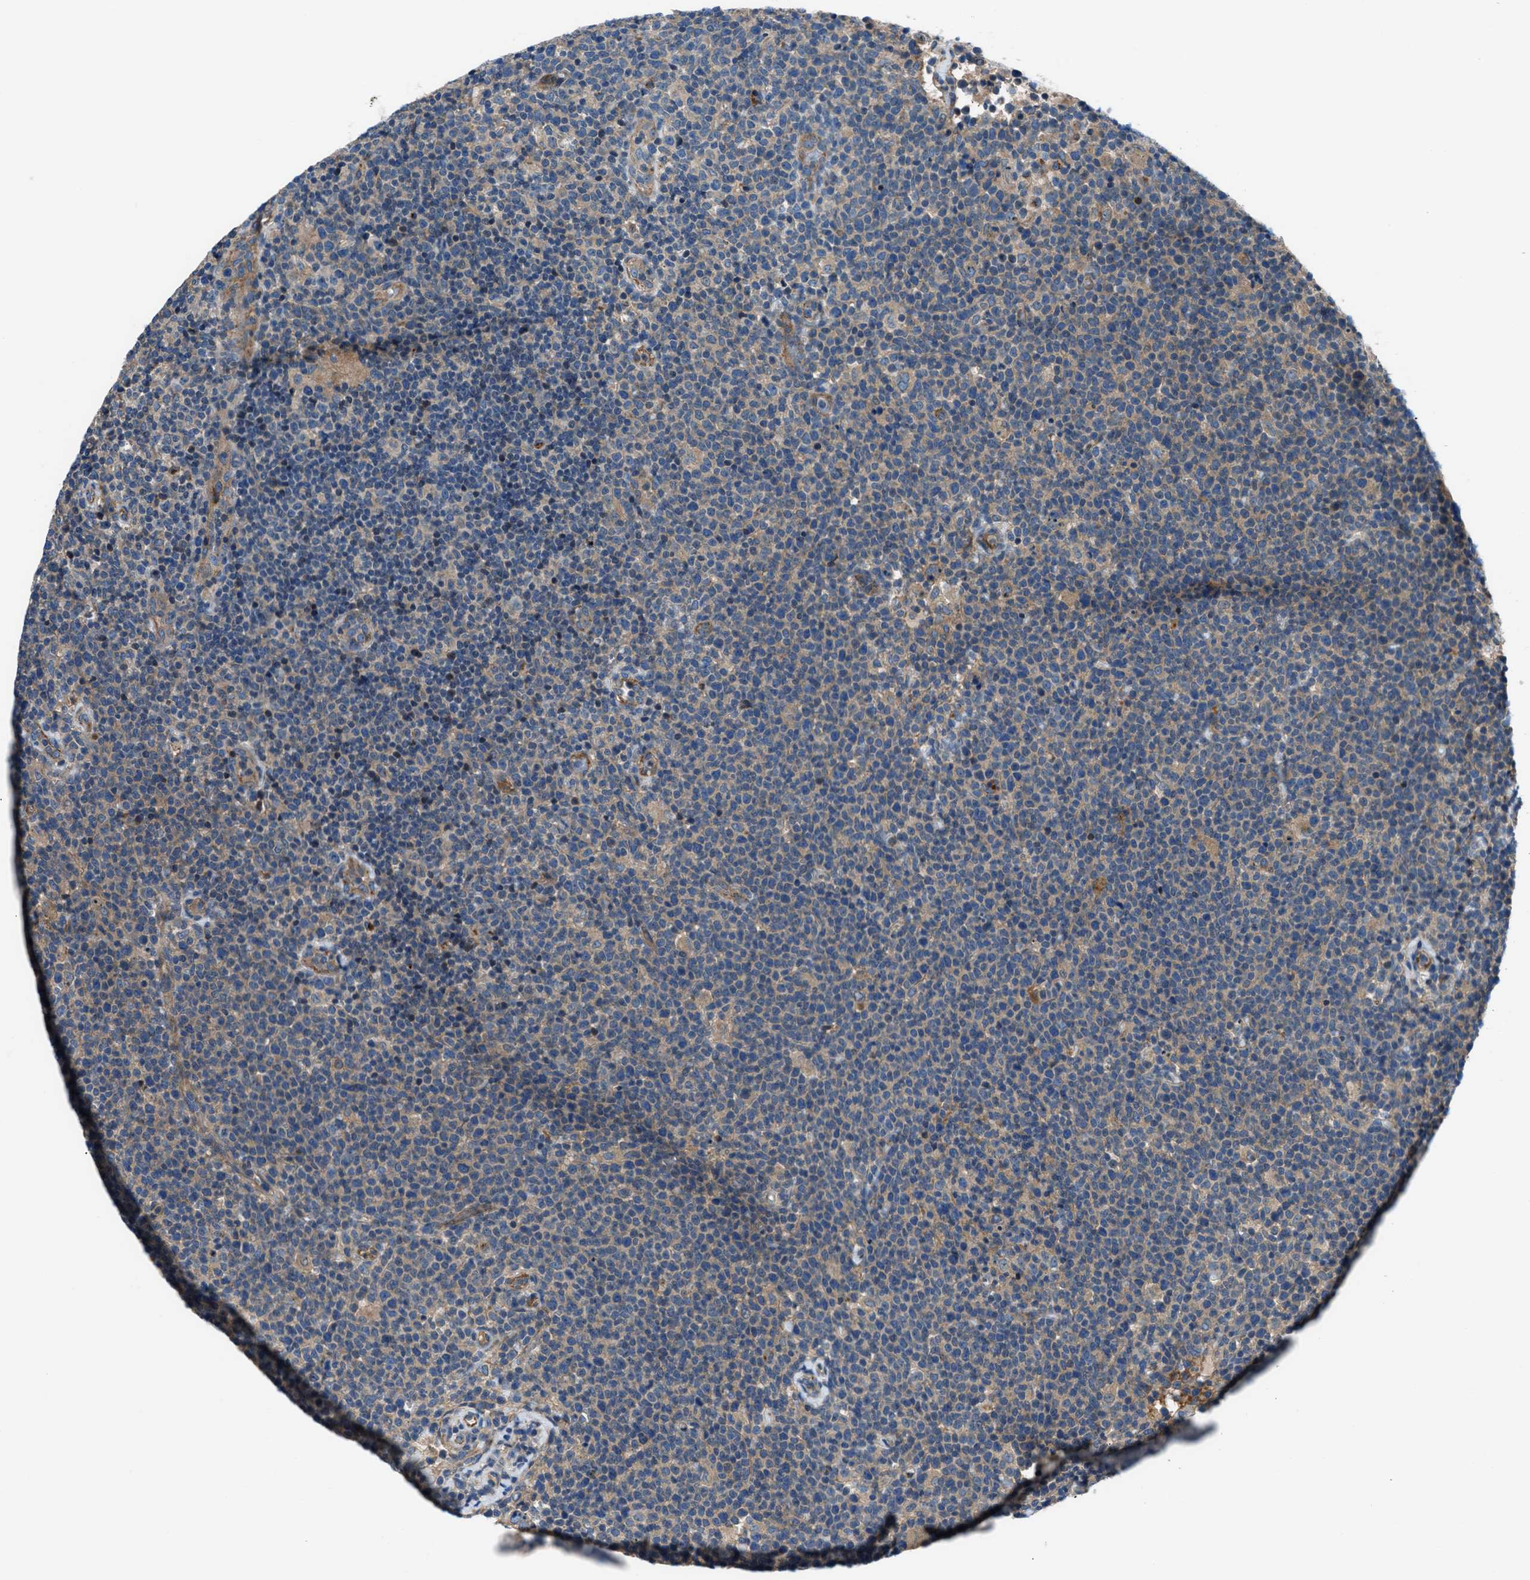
{"staining": {"intensity": "weak", "quantity": "<25%", "location": "cytoplasmic/membranous"}, "tissue": "lymphoma", "cell_type": "Tumor cells", "image_type": "cancer", "snomed": [{"axis": "morphology", "description": "Malignant lymphoma, non-Hodgkin's type, High grade"}, {"axis": "topography", "description": "Lymph node"}], "caption": "Lymphoma was stained to show a protein in brown. There is no significant expression in tumor cells.", "gene": "SLC38A6", "patient": {"sex": "male", "age": 61}}